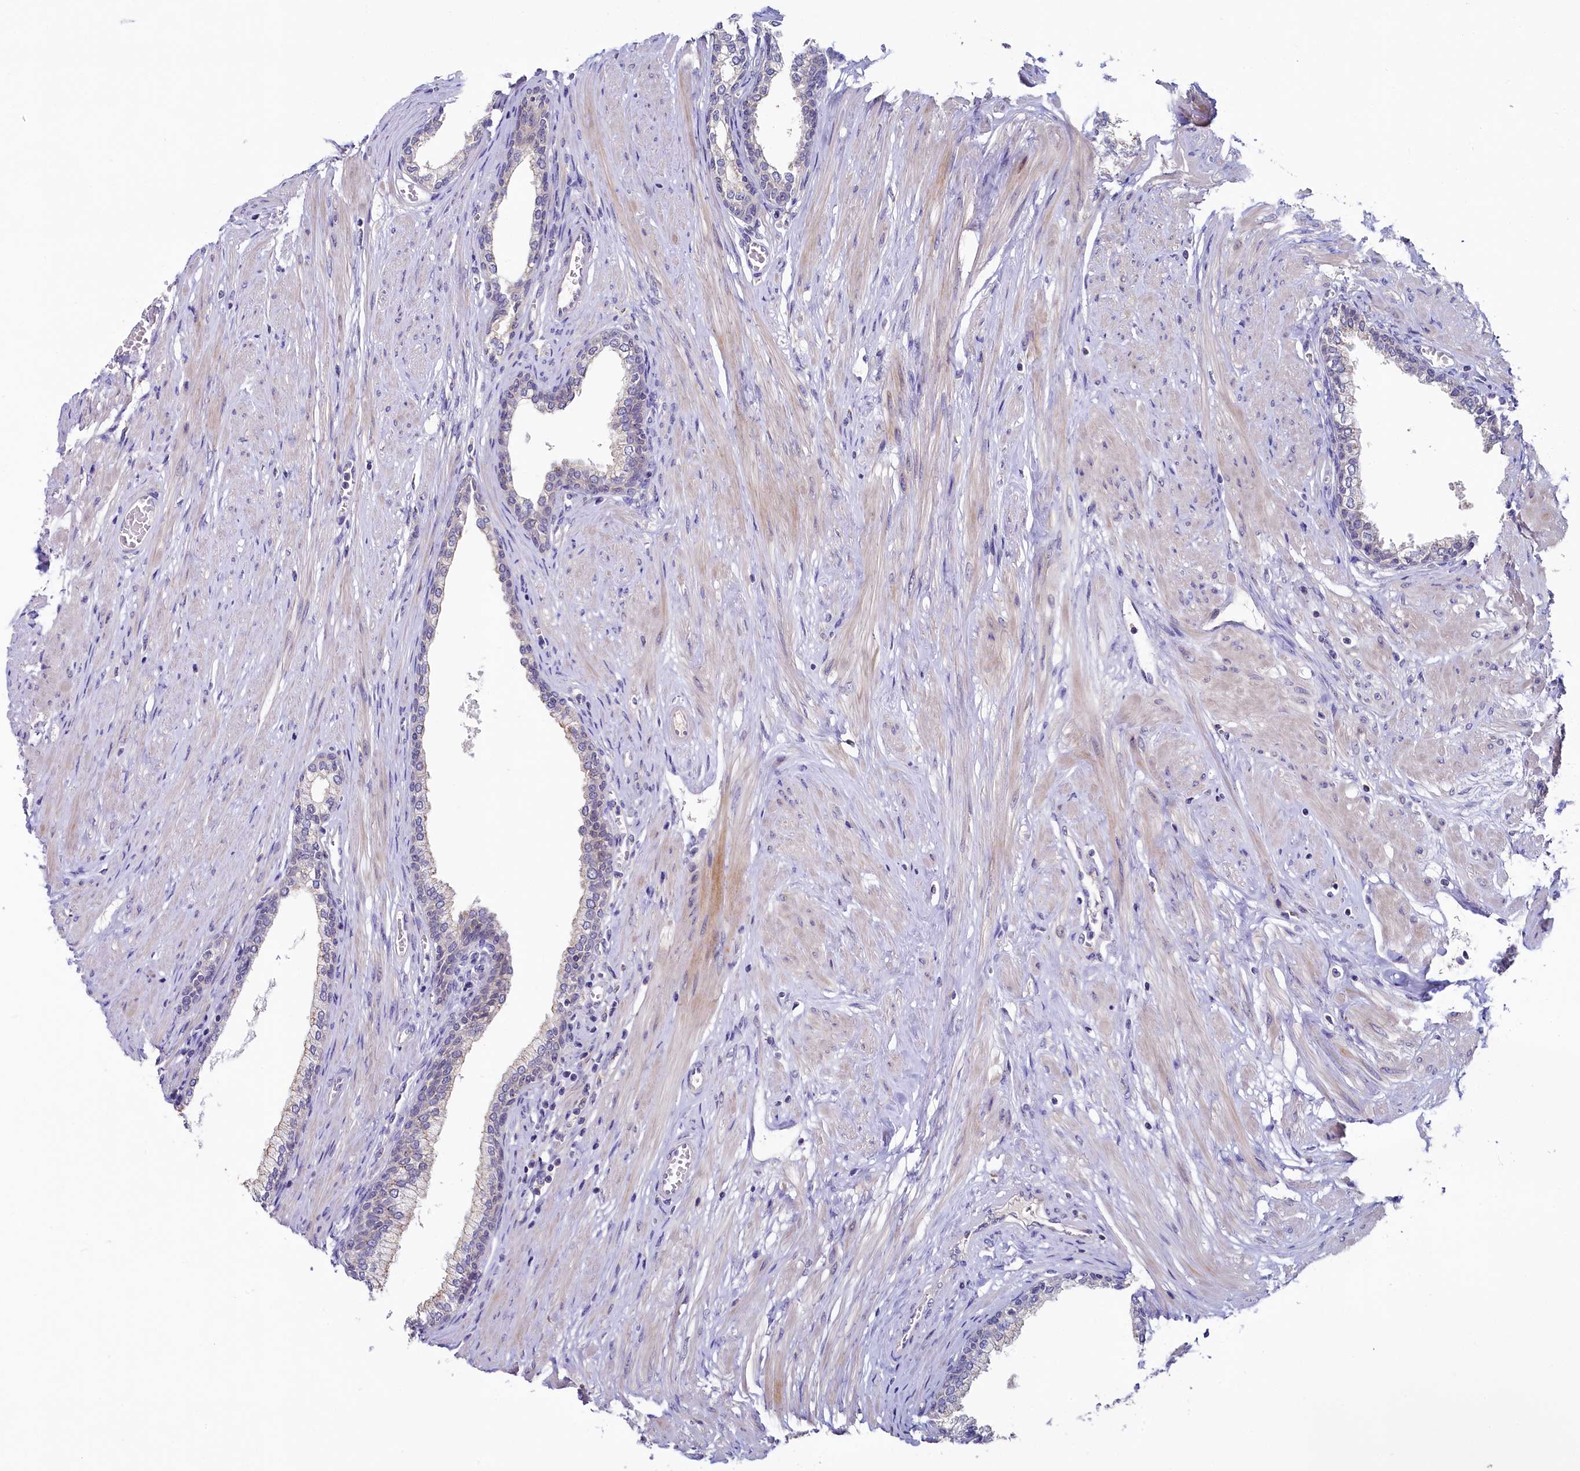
{"staining": {"intensity": "negative", "quantity": "none", "location": "none"}, "tissue": "prostate", "cell_type": "Glandular cells", "image_type": "normal", "snomed": [{"axis": "morphology", "description": "Normal tissue, NOS"}, {"axis": "morphology", "description": "Urothelial carcinoma, Low grade"}, {"axis": "topography", "description": "Urinary bladder"}, {"axis": "topography", "description": "Prostate"}], "caption": "An IHC histopathology image of benign prostate is shown. There is no staining in glandular cells of prostate. Brightfield microscopy of immunohistochemistry stained with DAB (3,3'-diaminobenzidine) (brown) and hematoxylin (blue), captured at high magnification.", "gene": "SPINK9", "patient": {"sex": "male", "age": 60}}